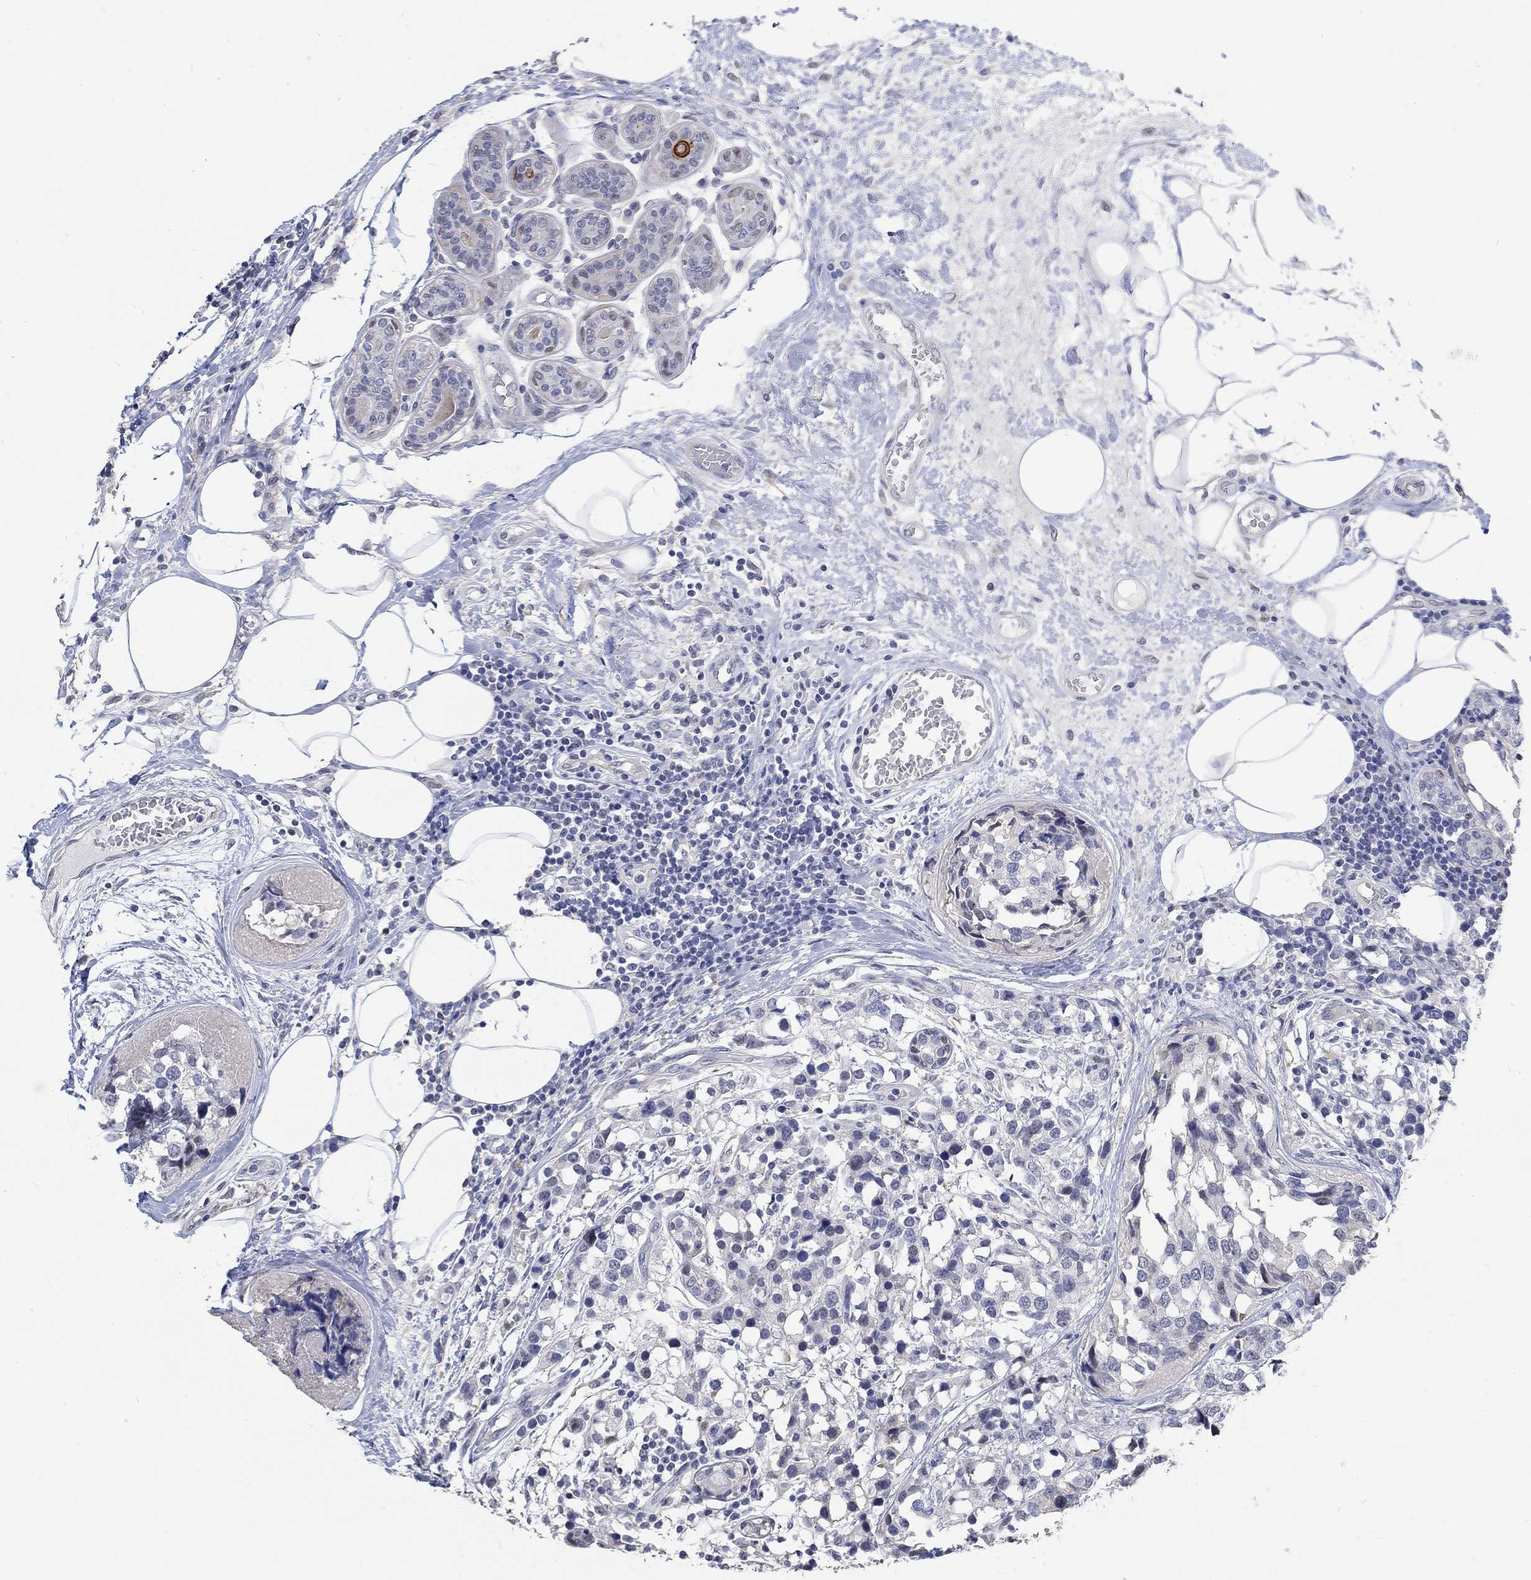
{"staining": {"intensity": "negative", "quantity": "none", "location": "none"}, "tissue": "breast cancer", "cell_type": "Tumor cells", "image_type": "cancer", "snomed": [{"axis": "morphology", "description": "Lobular carcinoma"}, {"axis": "topography", "description": "Breast"}], "caption": "IHC histopathology image of neoplastic tissue: human breast cancer stained with DAB displays no significant protein expression in tumor cells. (Stains: DAB immunohistochemistry with hematoxylin counter stain, Microscopy: brightfield microscopy at high magnification).", "gene": "PNMA5", "patient": {"sex": "female", "age": 59}}